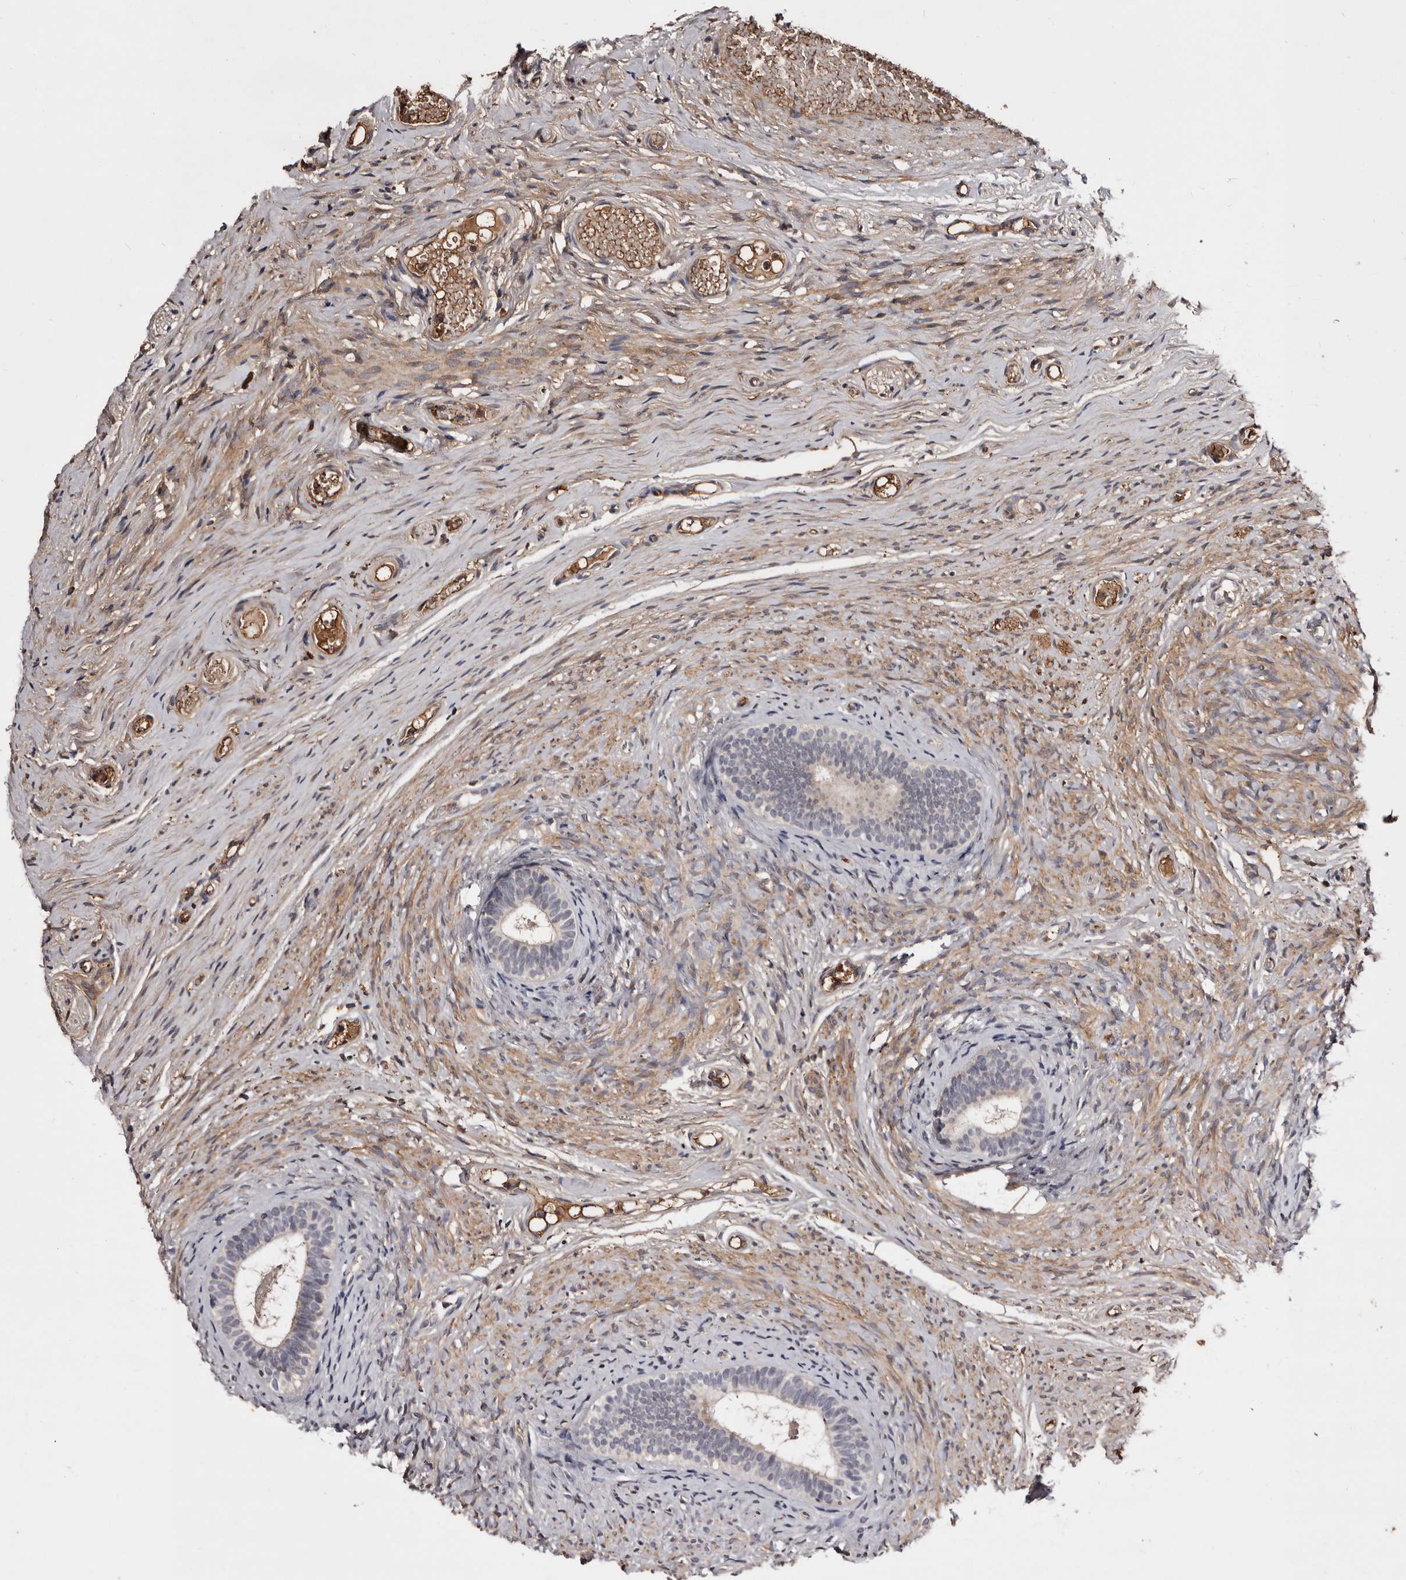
{"staining": {"intensity": "moderate", "quantity": ">75%", "location": "cytoplasmic/membranous,nuclear"}, "tissue": "epididymis", "cell_type": "Glandular cells", "image_type": "normal", "snomed": [{"axis": "morphology", "description": "Normal tissue, NOS"}, {"axis": "topography", "description": "Epididymis"}], "caption": "The image demonstrates a brown stain indicating the presence of a protein in the cytoplasmic/membranous,nuclear of glandular cells in epididymis. The protein is stained brown, and the nuclei are stained in blue (DAB IHC with brightfield microscopy, high magnification).", "gene": "CYP1B1", "patient": {"sex": "male", "age": 9}}